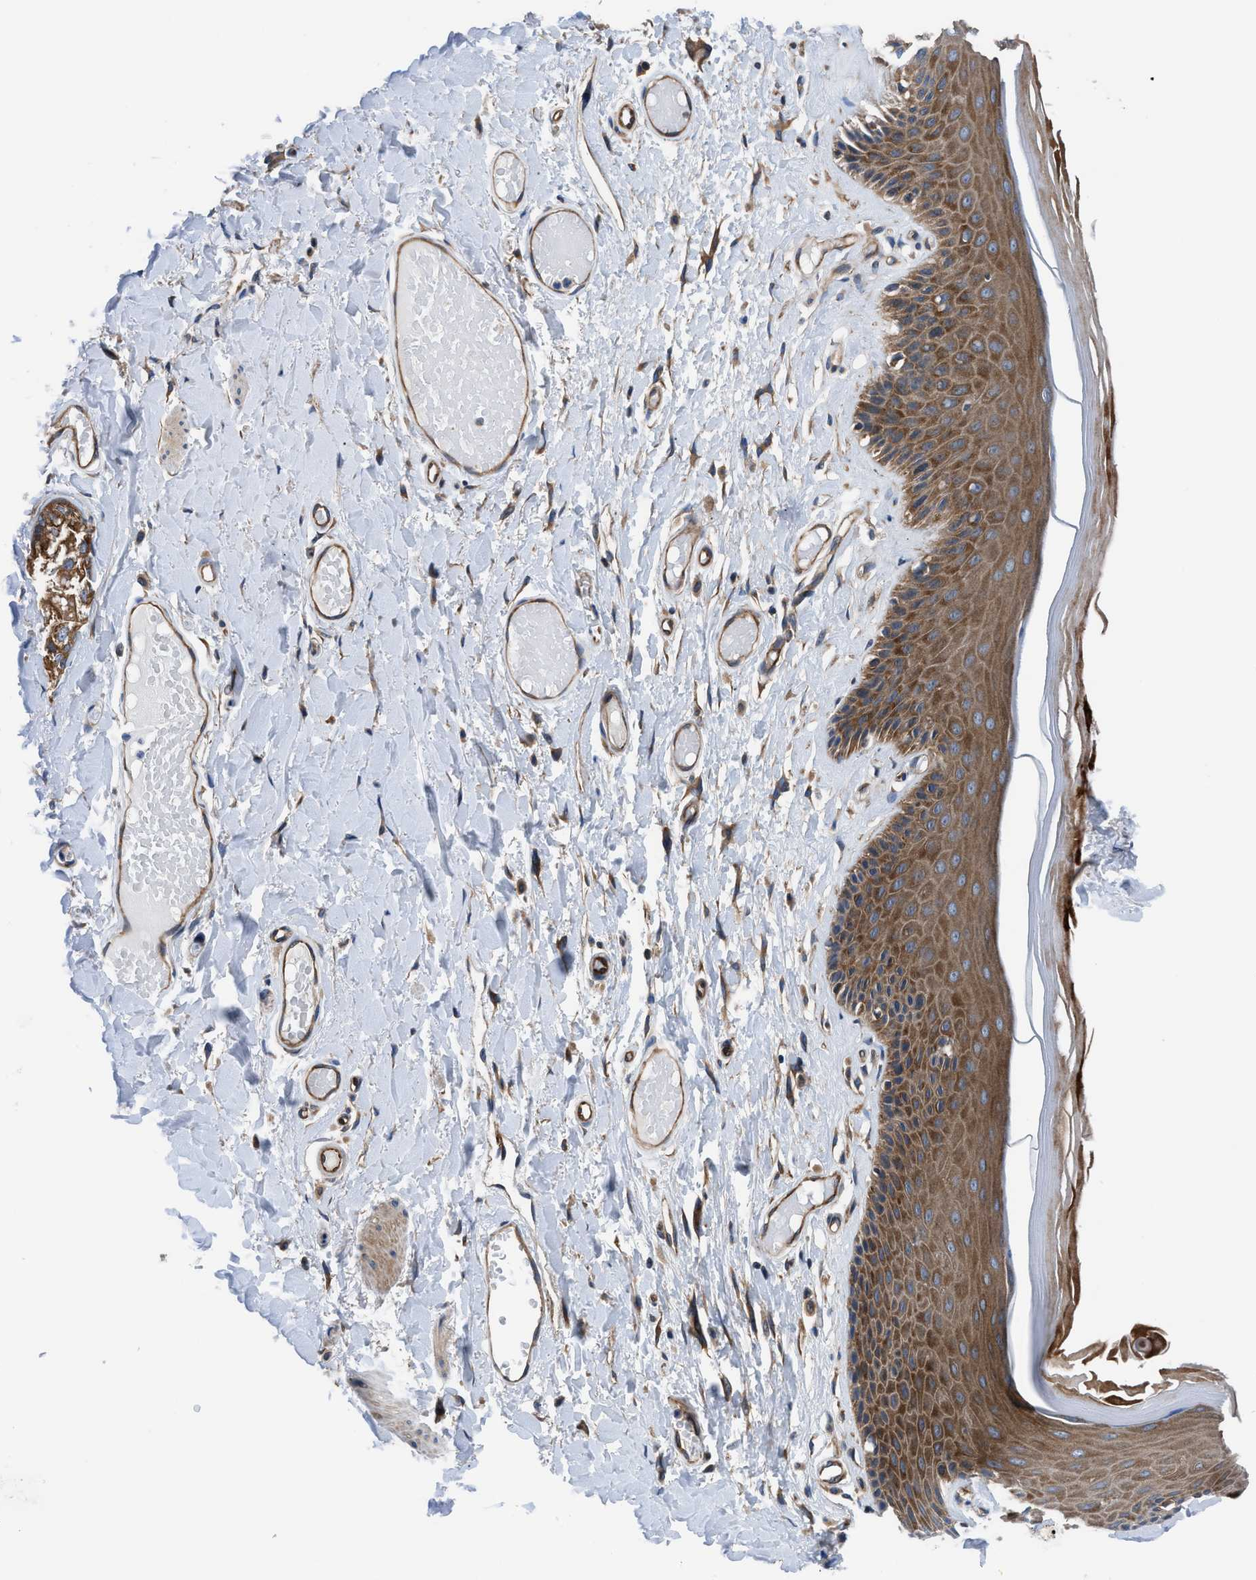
{"staining": {"intensity": "strong", "quantity": ">75%", "location": "cytoplasmic/membranous"}, "tissue": "skin", "cell_type": "Epidermal cells", "image_type": "normal", "snomed": [{"axis": "morphology", "description": "Normal tissue, NOS"}, {"axis": "topography", "description": "Vulva"}], "caption": "Epidermal cells display strong cytoplasmic/membranous expression in approximately >75% of cells in normal skin.", "gene": "TRIP4", "patient": {"sex": "female", "age": 73}}